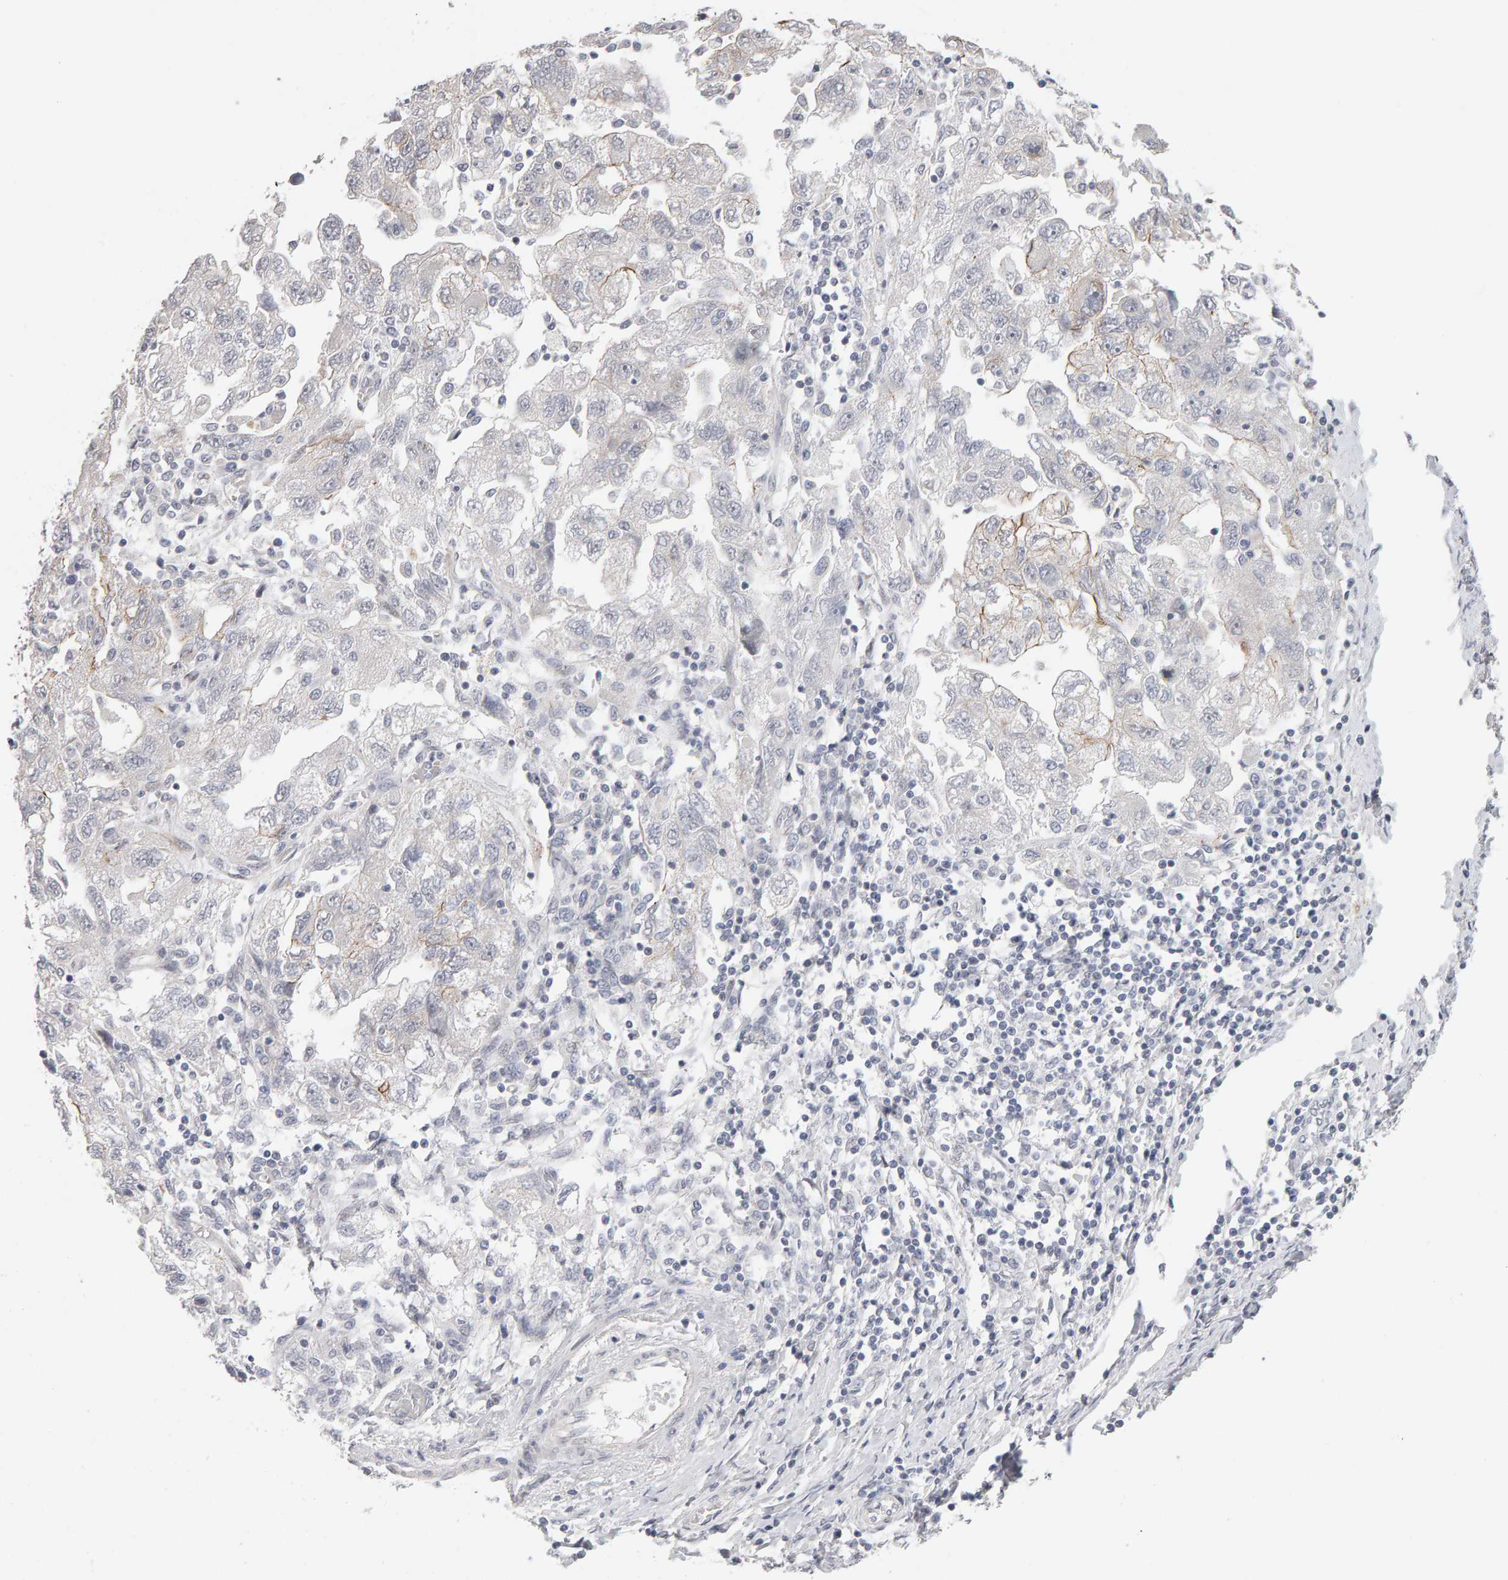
{"staining": {"intensity": "weak", "quantity": "<25%", "location": "cytoplasmic/membranous"}, "tissue": "ovarian cancer", "cell_type": "Tumor cells", "image_type": "cancer", "snomed": [{"axis": "morphology", "description": "Carcinoma, NOS"}, {"axis": "morphology", "description": "Cystadenocarcinoma, serous, NOS"}, {"axis": "topography", "description": "Ovary"}], "caption": "Image shows no significant protein positivity in tumor cells of ovarian cancer (serous cystadenocarcinoma).", "gene": "HNF4A", "patient": {"sex": "female", "age": 69}}